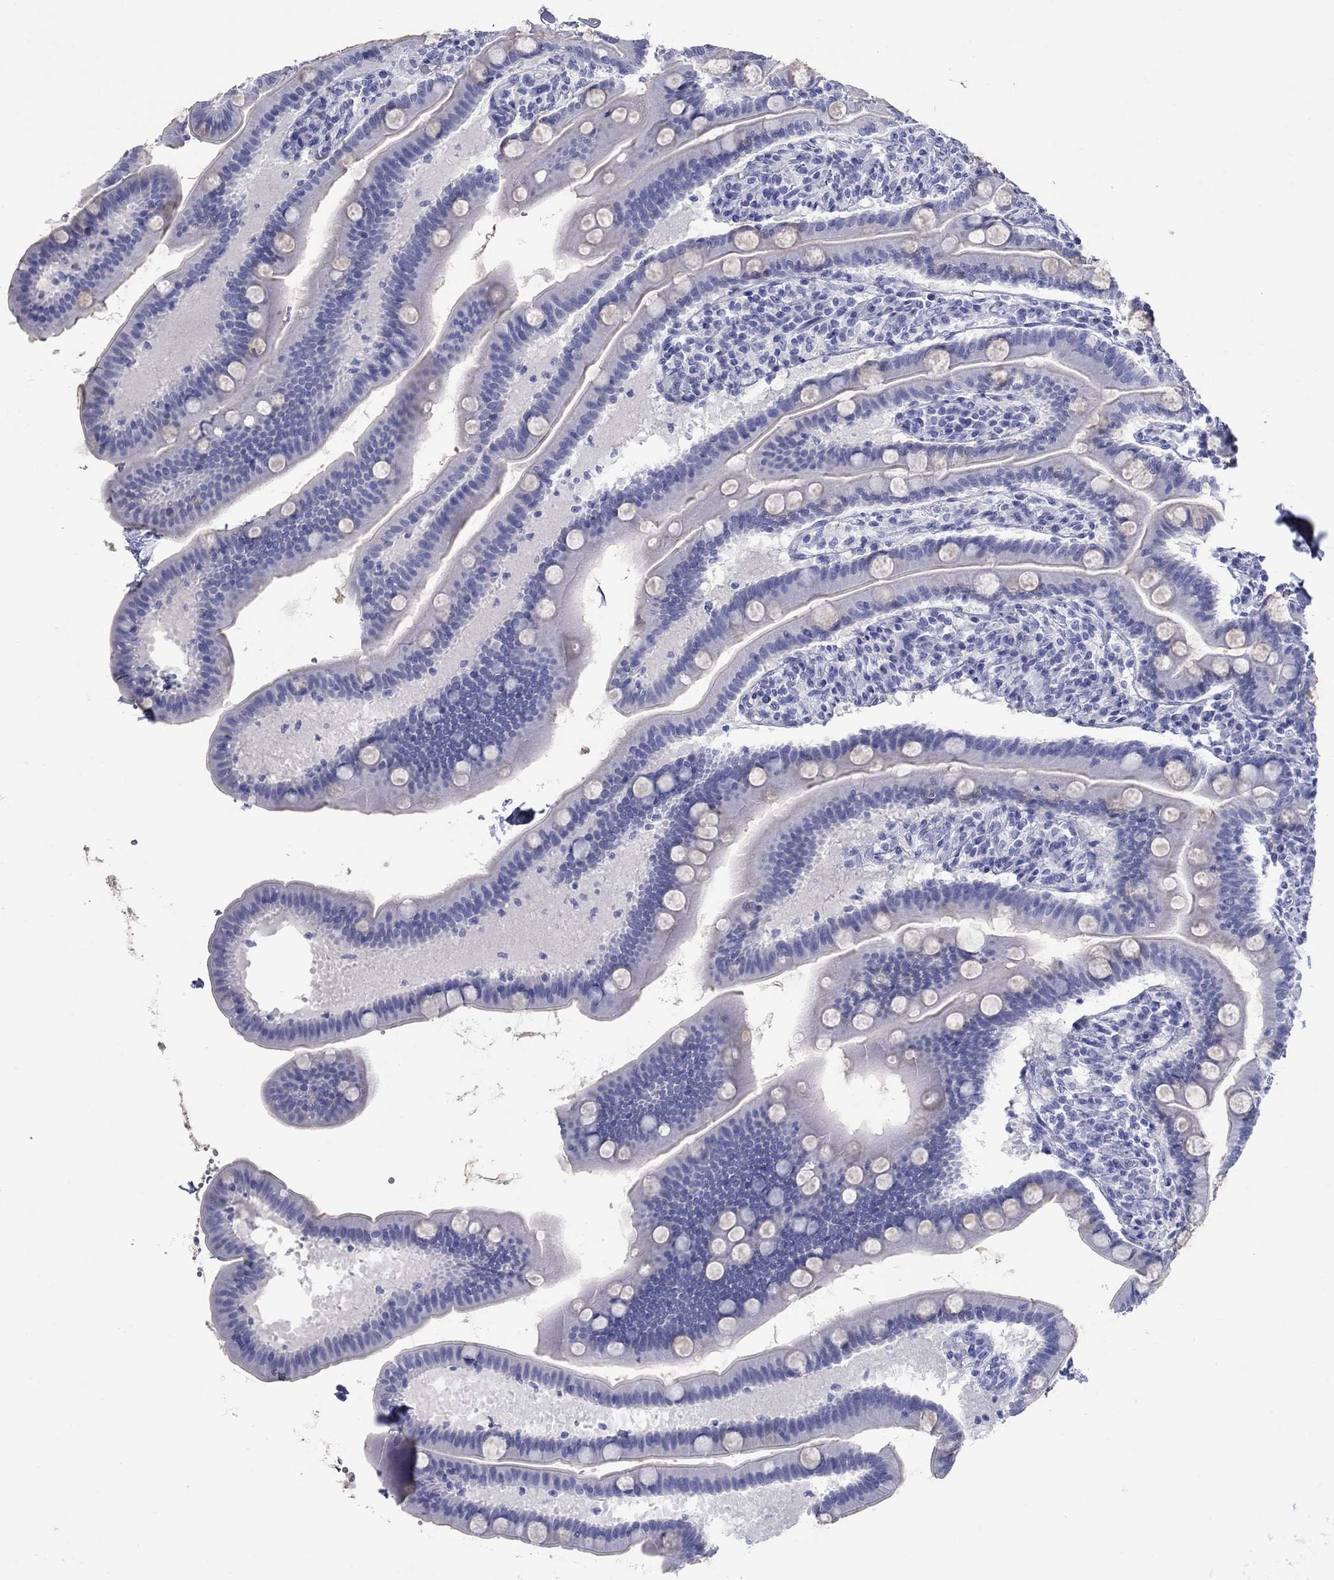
{"staining": {"intensity": "negative", "quantity": "none", "location": "none"}, "tissue": "small intestine", "cell_type": "Glandular cells", "image_type": "normal", "snomed": [{"axis": "morphology", "description": "Normal tissue, NOS"}, {"axis": "topography", "description": "Small intestine"}], "caption": "The immunohistochemistry photomicrograph has no significant staining in glandular cells of small intestine. Nuclei are stained in blue.", "gene": "ATP4A", "patient": {"sex": "male", "age": 66}}